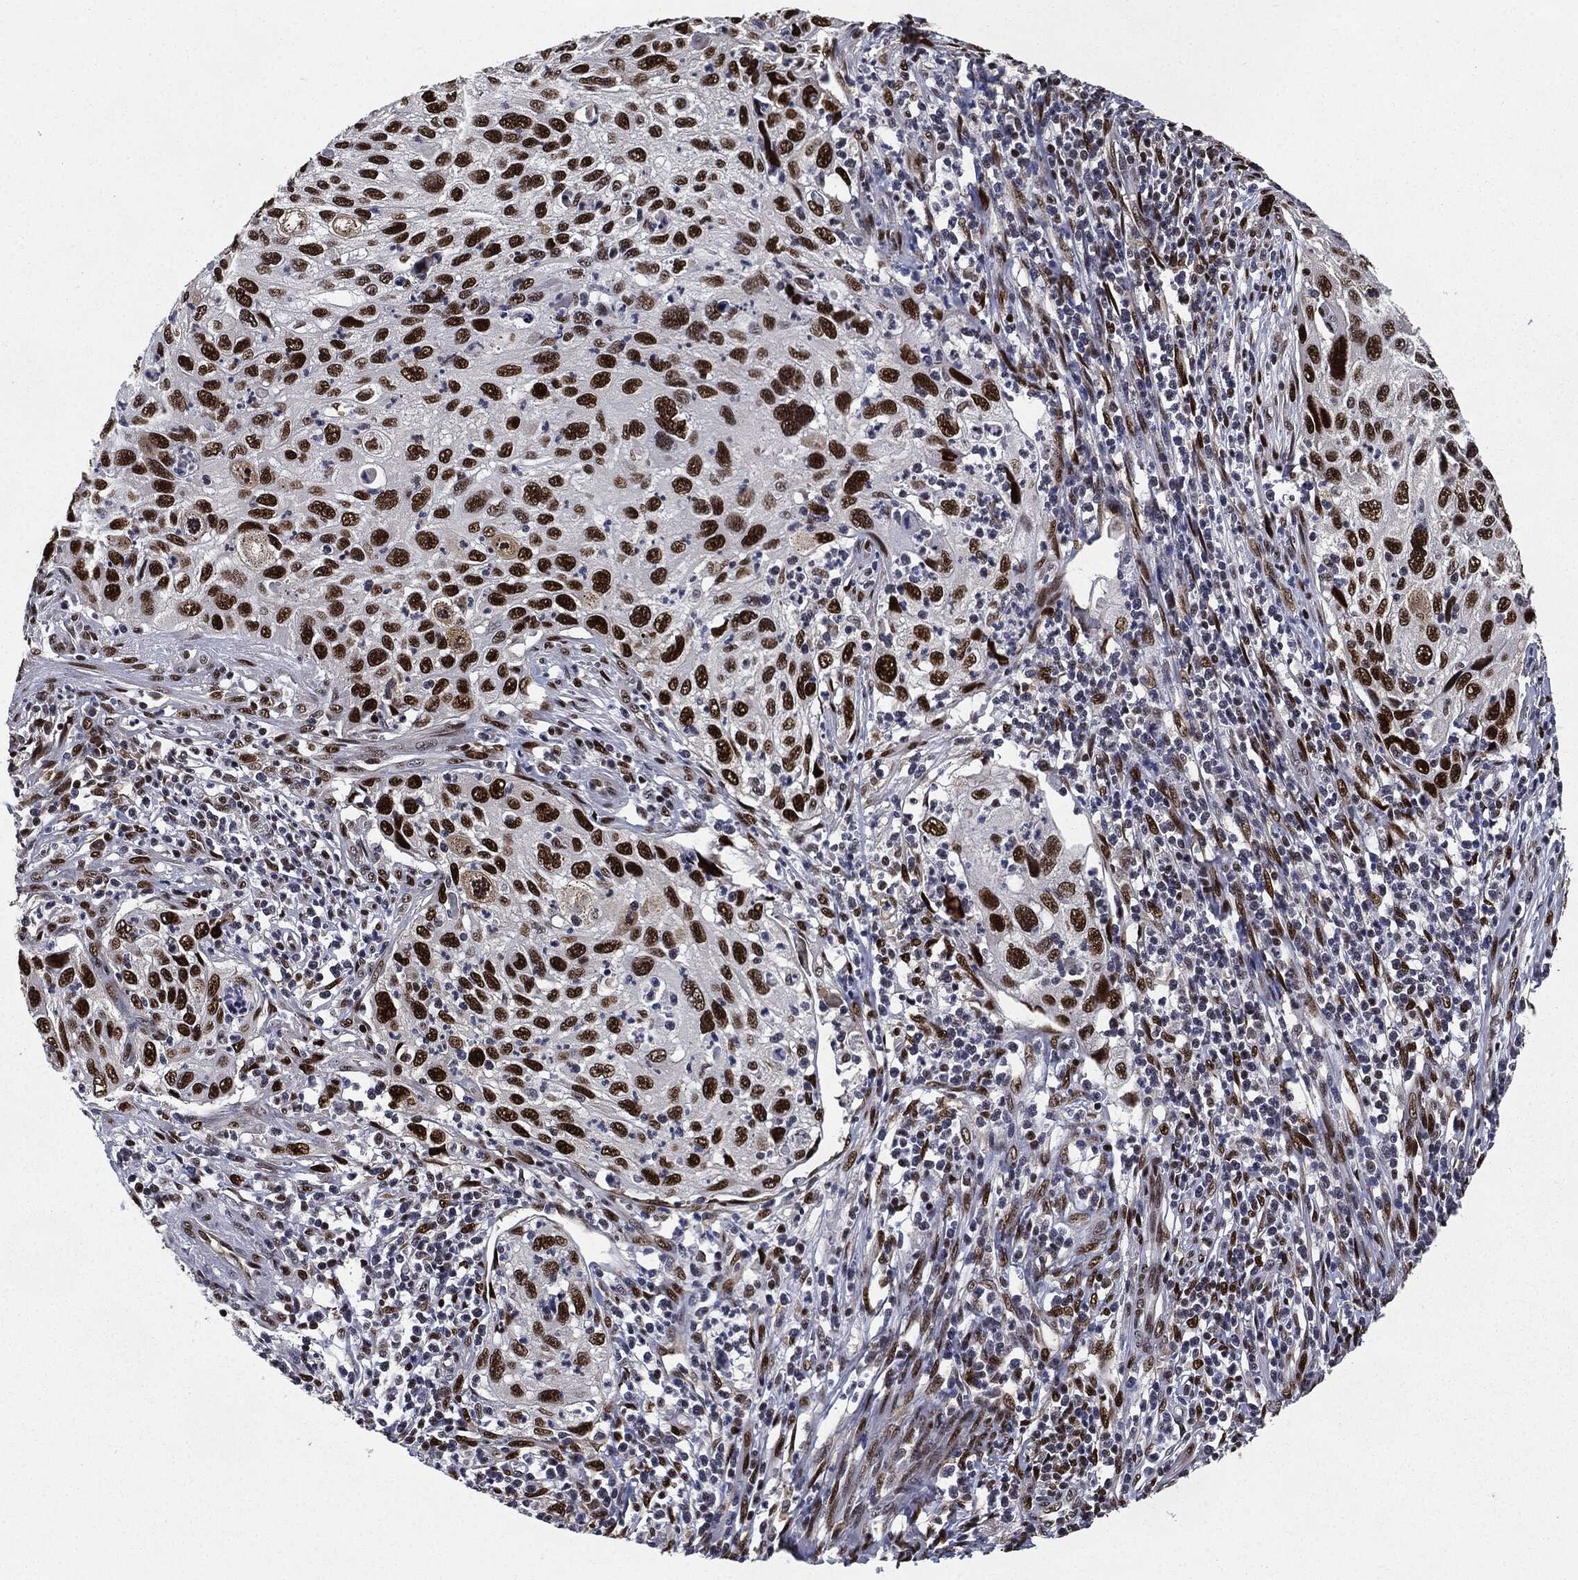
{"staining": {"intensity": "strong", "quantity": ">75%", "location": "nuclear"}, "tissue": "cervical cancer", "cell_type": "Tumor cells", "image_type": "cancer", "snomed": [{"axis": "morphology", "description": "Squamous cell carcinoma, NOS"}, {"axis": "topography", "description": "Cervix"}], "caption": "This histopathology image demonstrates immunohistochemistry (IHC) staining of cervical cancer, with high strong nuclear expression in approximately >75% of tumor cells.", "gene": "JUN", "patient": {"sex": "female", "age": 70}}